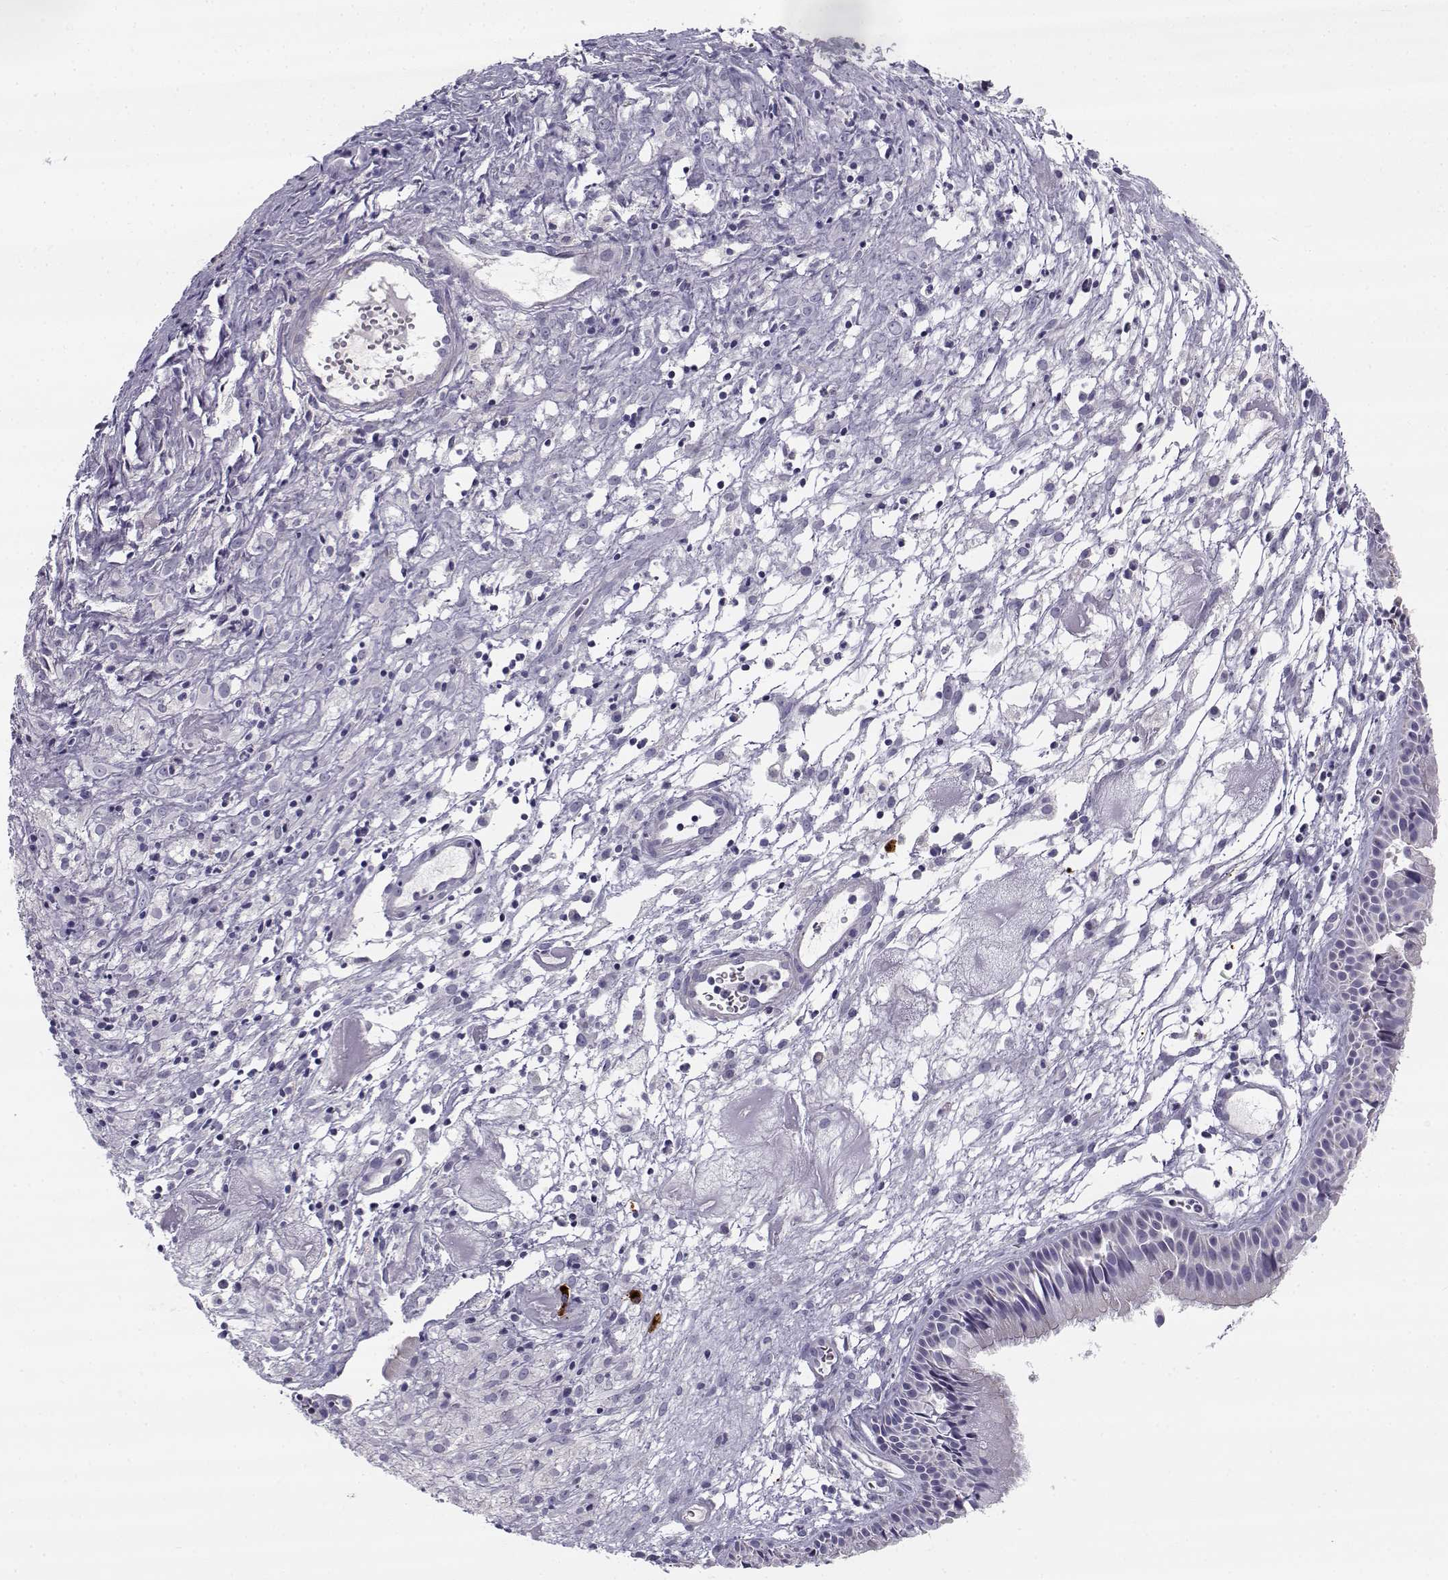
{"staining": {"intensity": "weak", "quantity": "<25%", "location": "cytoplasmic/membranous"}, "tissue": "nasopharynx", "cell_type": "Respiratory epithelial cells", "image_type": "normal", "snomed": [{"axis": "morphology", "description": "Normal tissue, NOS"}, {"axis": "topography", "description": "Nasopharynx"}], "caption": "Protein analysis of benign nasopharynx exhibits no significant staining in respiratory epithelial cells. Brightfield microscopy of immunohistochemistry stained with DAB (3,3'-diaminobenzidine) (brown) and hematoxylin (blue), captured at high magnification.", "gene": "CREB3L3", "patient": {"sex": "male", "age": 83}}